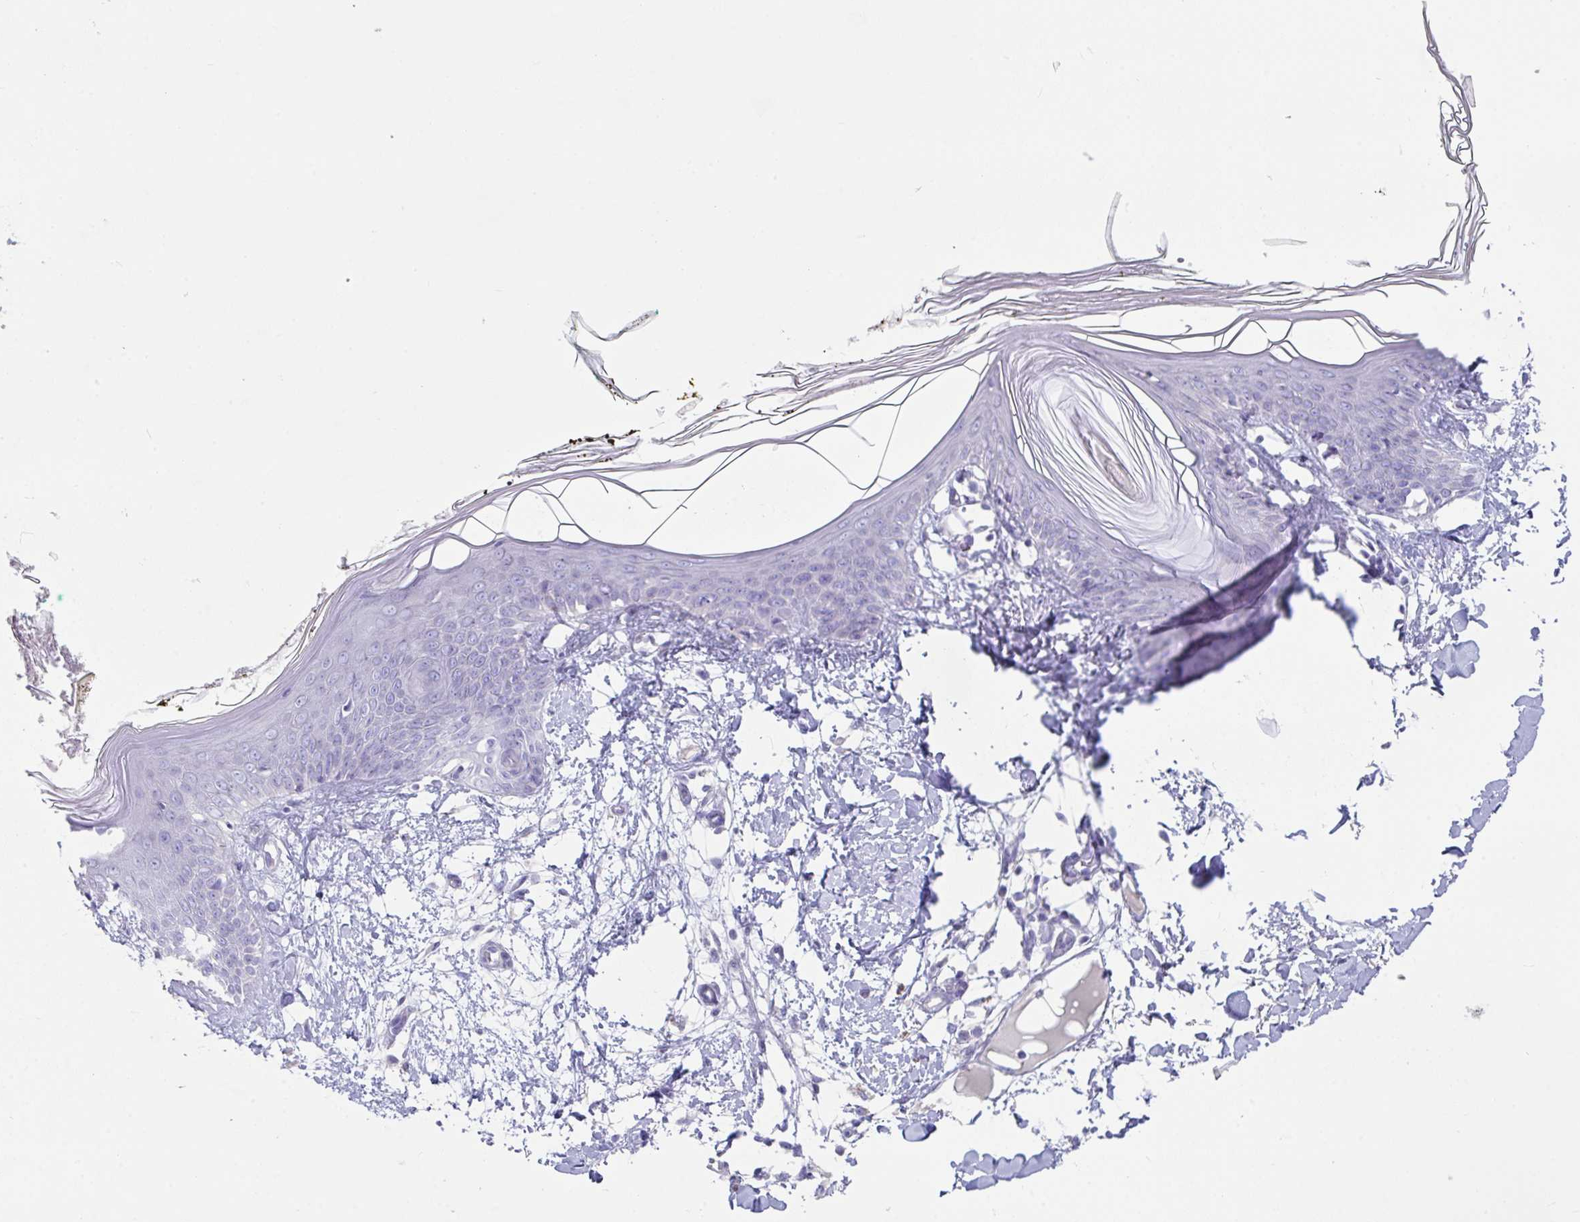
{"staining": {"intensity": "negative", "quantity": "none", "location": "none"}, "tissue": "skin", "cell_type": "Fibroblasts", "image_type": "normal", "snomed": [{"axis": "morphology", "description": "Normal tissue, NOS"}, {"axis": "topography", "description": "Skin"}], "caption": "Image shows no protein staining in fibroblasts of unremarkable skin. The staining was performed using DAB to visualize the protein expression in brown, while the nuclei were stained in blue with hematoxylin (Magnification: 20x).", "gene": "SLC44A4", "patient": {"sex": "female", "age": 34}}